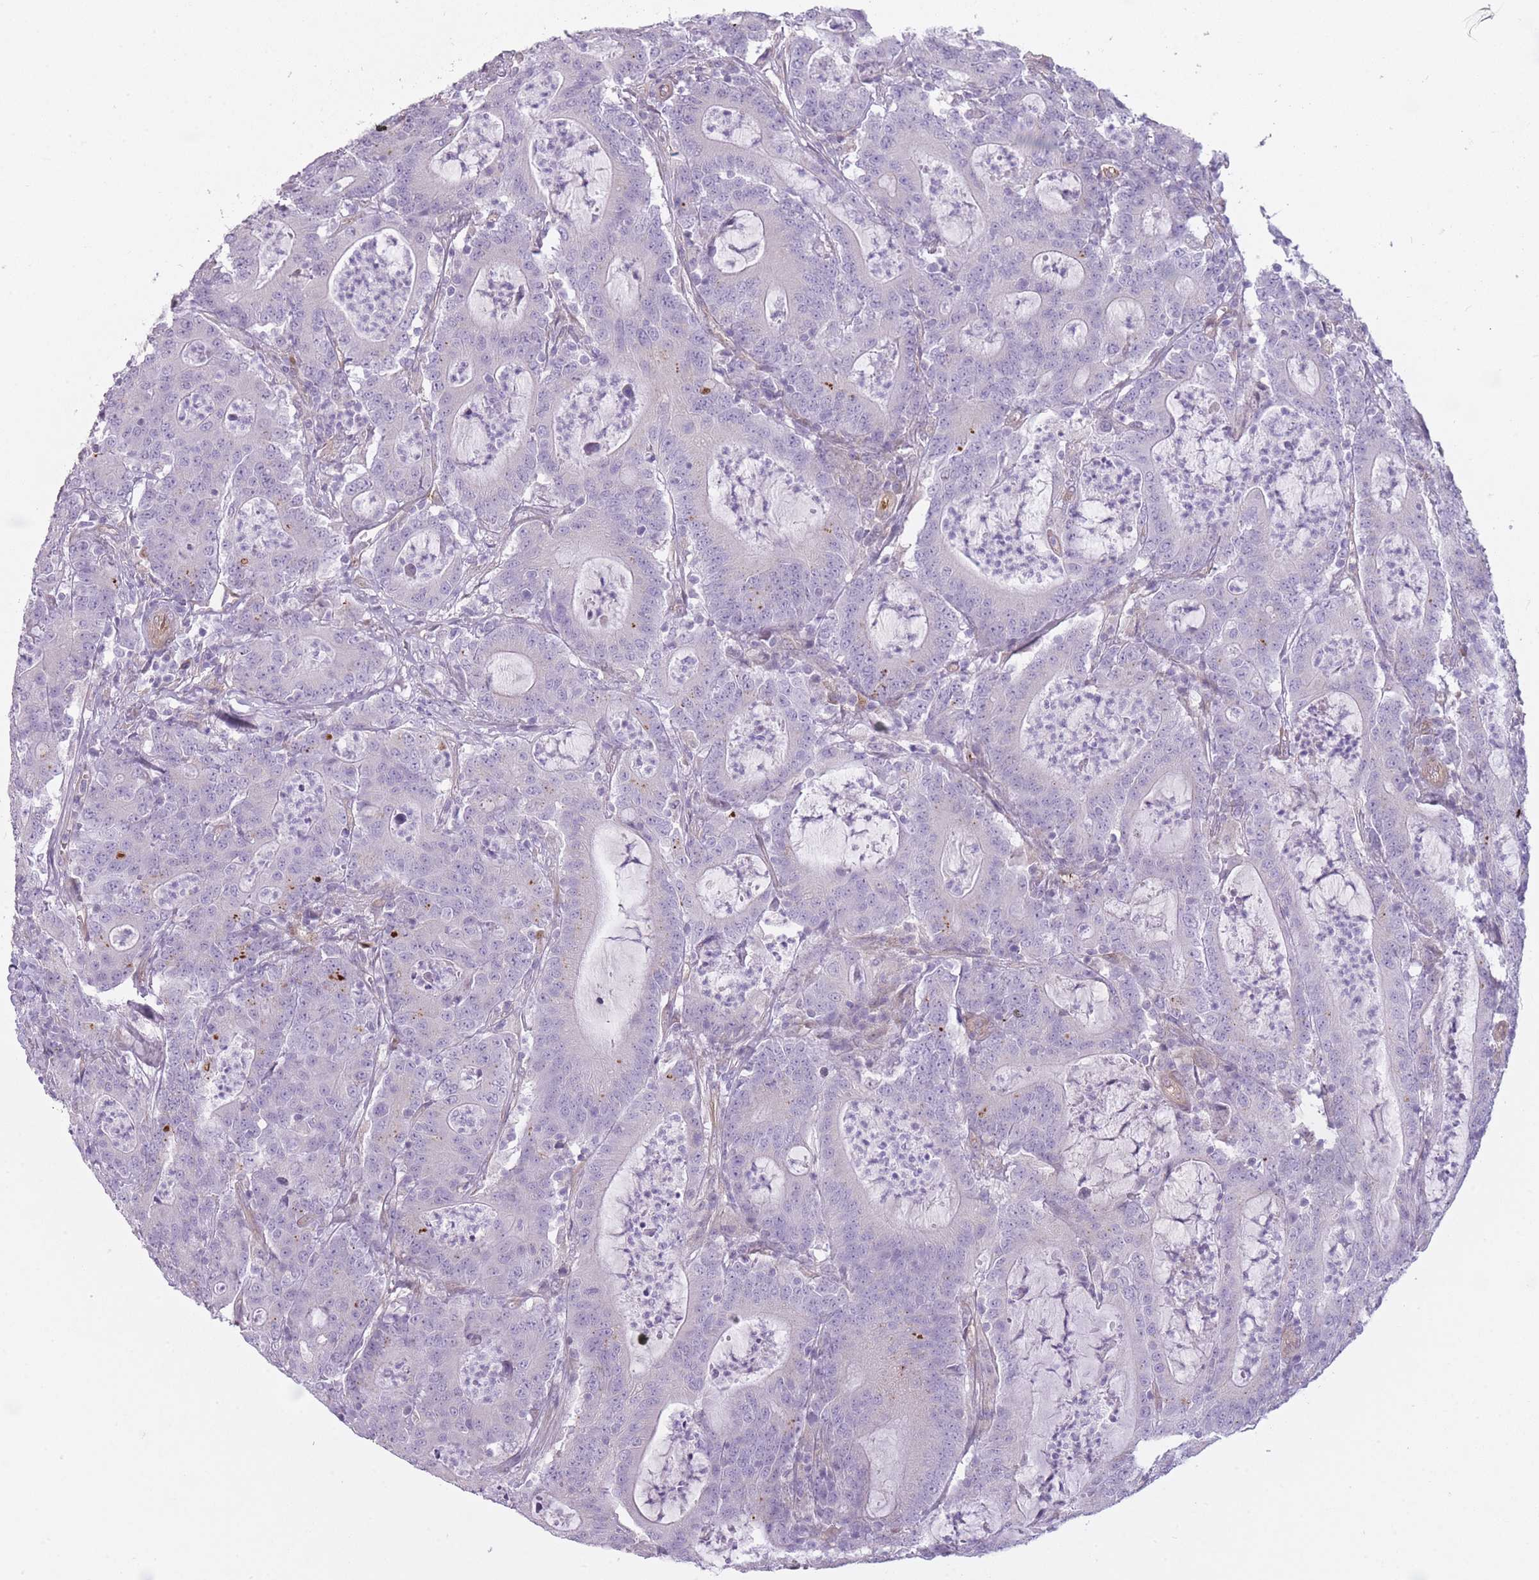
{"staining": {"intensity": "negative", "quantity": "none", "location": "none"}, "tissue": "colorectal cancer", "cell_type": "Tumor cells", "image_type": "cancer", "snomed": [{"axis": "morphology", "description": "Adenocarcinoma, NOS"}, {"axis": "topography", "description": "Colon"}], "caption": "There is no significant staining in tumor cells of colorectal adenocarcinoma.", "gene": "PGRMC2", "patient": {"sex": "male", "age": 83}}